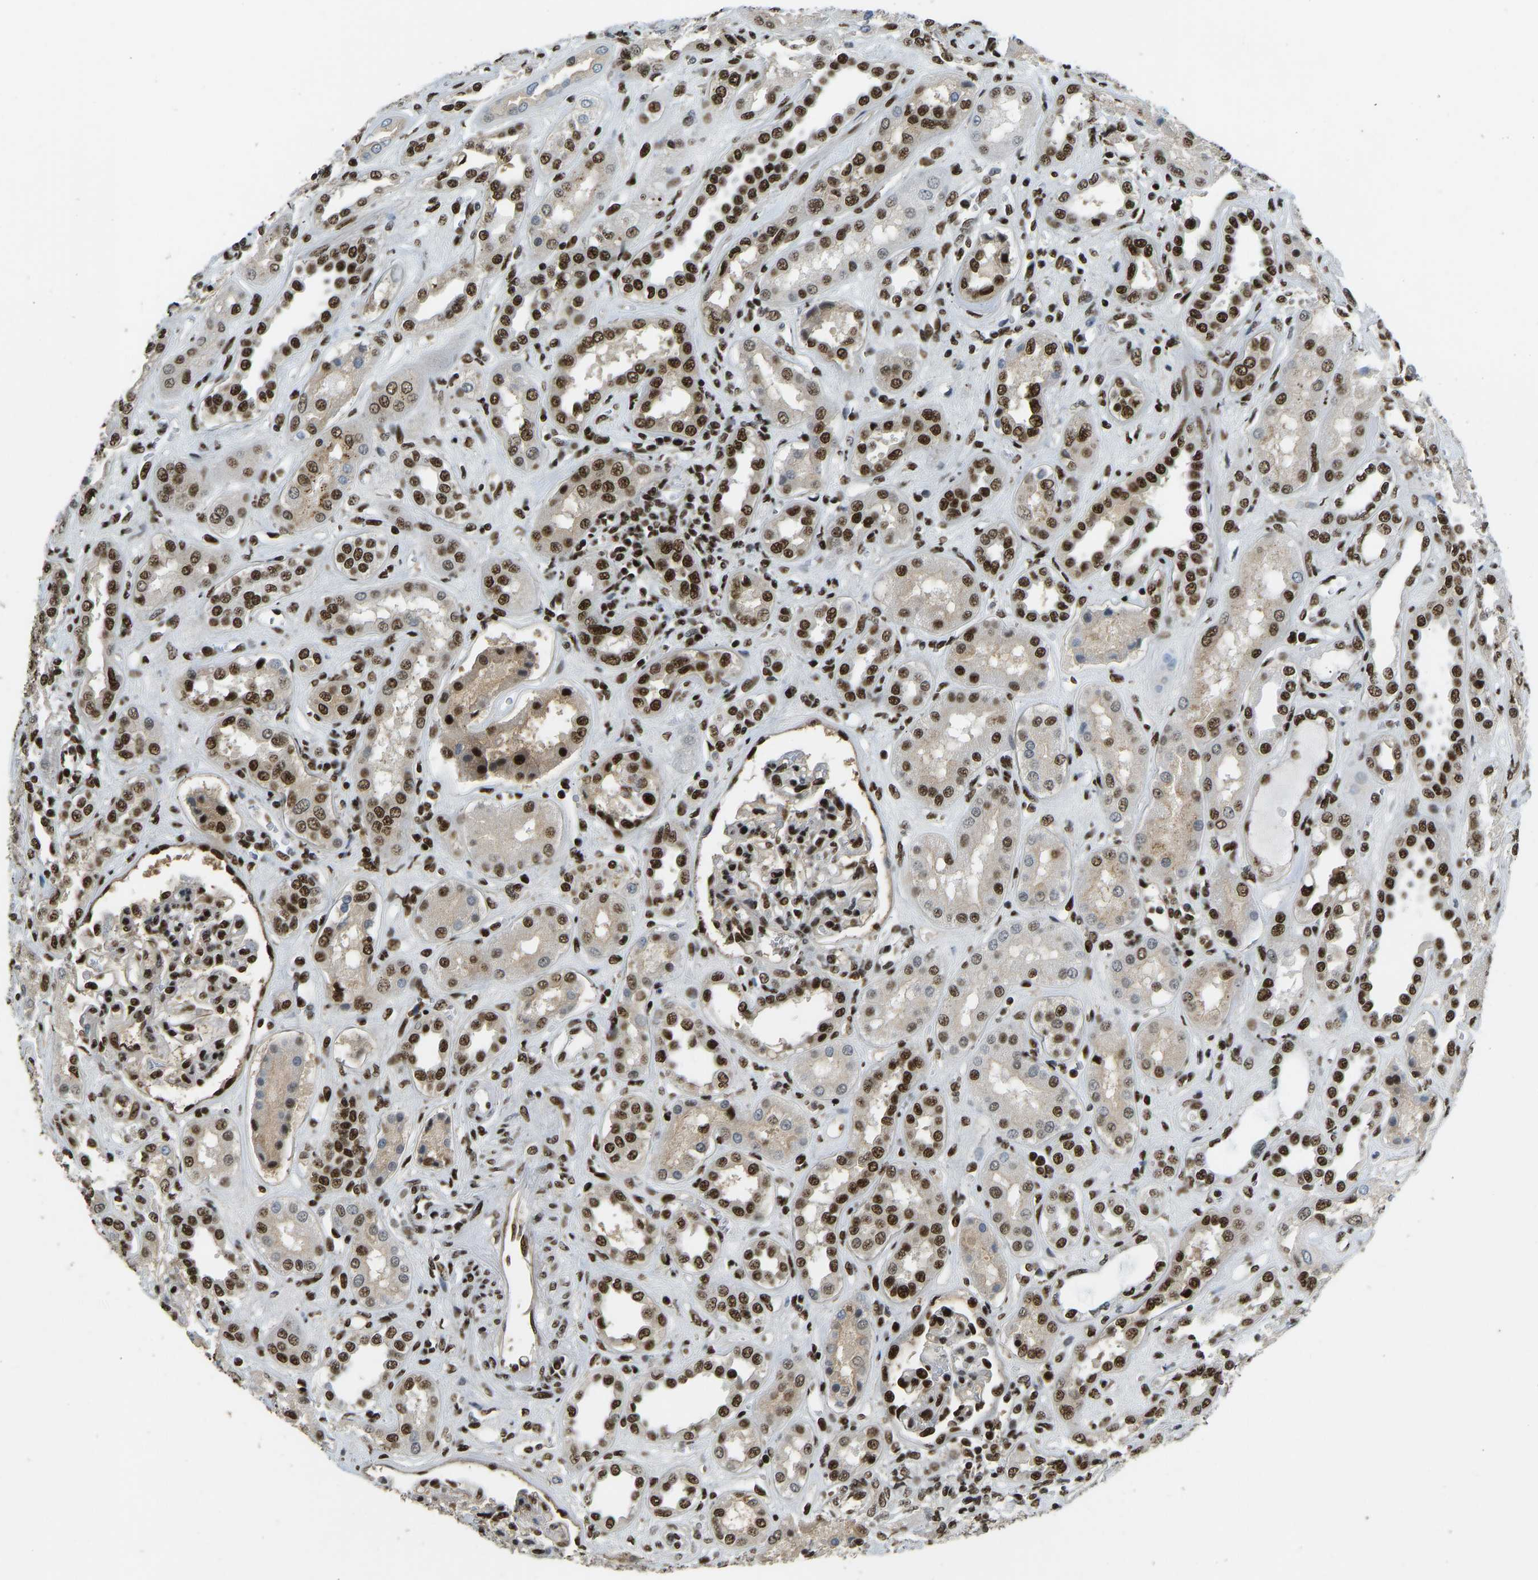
{"staining": {"intensity": "strong", "quantity": ">75%", "location": "nuclear"}, "tissue": "kidney", "cell_type": "Cells in glomeruli", "image_type": "normal", "snomed": [{"axis": "morphology", "description": "Normal tissue, NOS"}, {"axis": "topography", "description": "Kidney"}], "caption": "Protein expression by immunohistochemistry reveals strong nuclear positivity in approximately >75% of cells in glomeruli in normal kidney.", "gene": "FOXK1", "patient": {"sex": "male", "age": 59}}